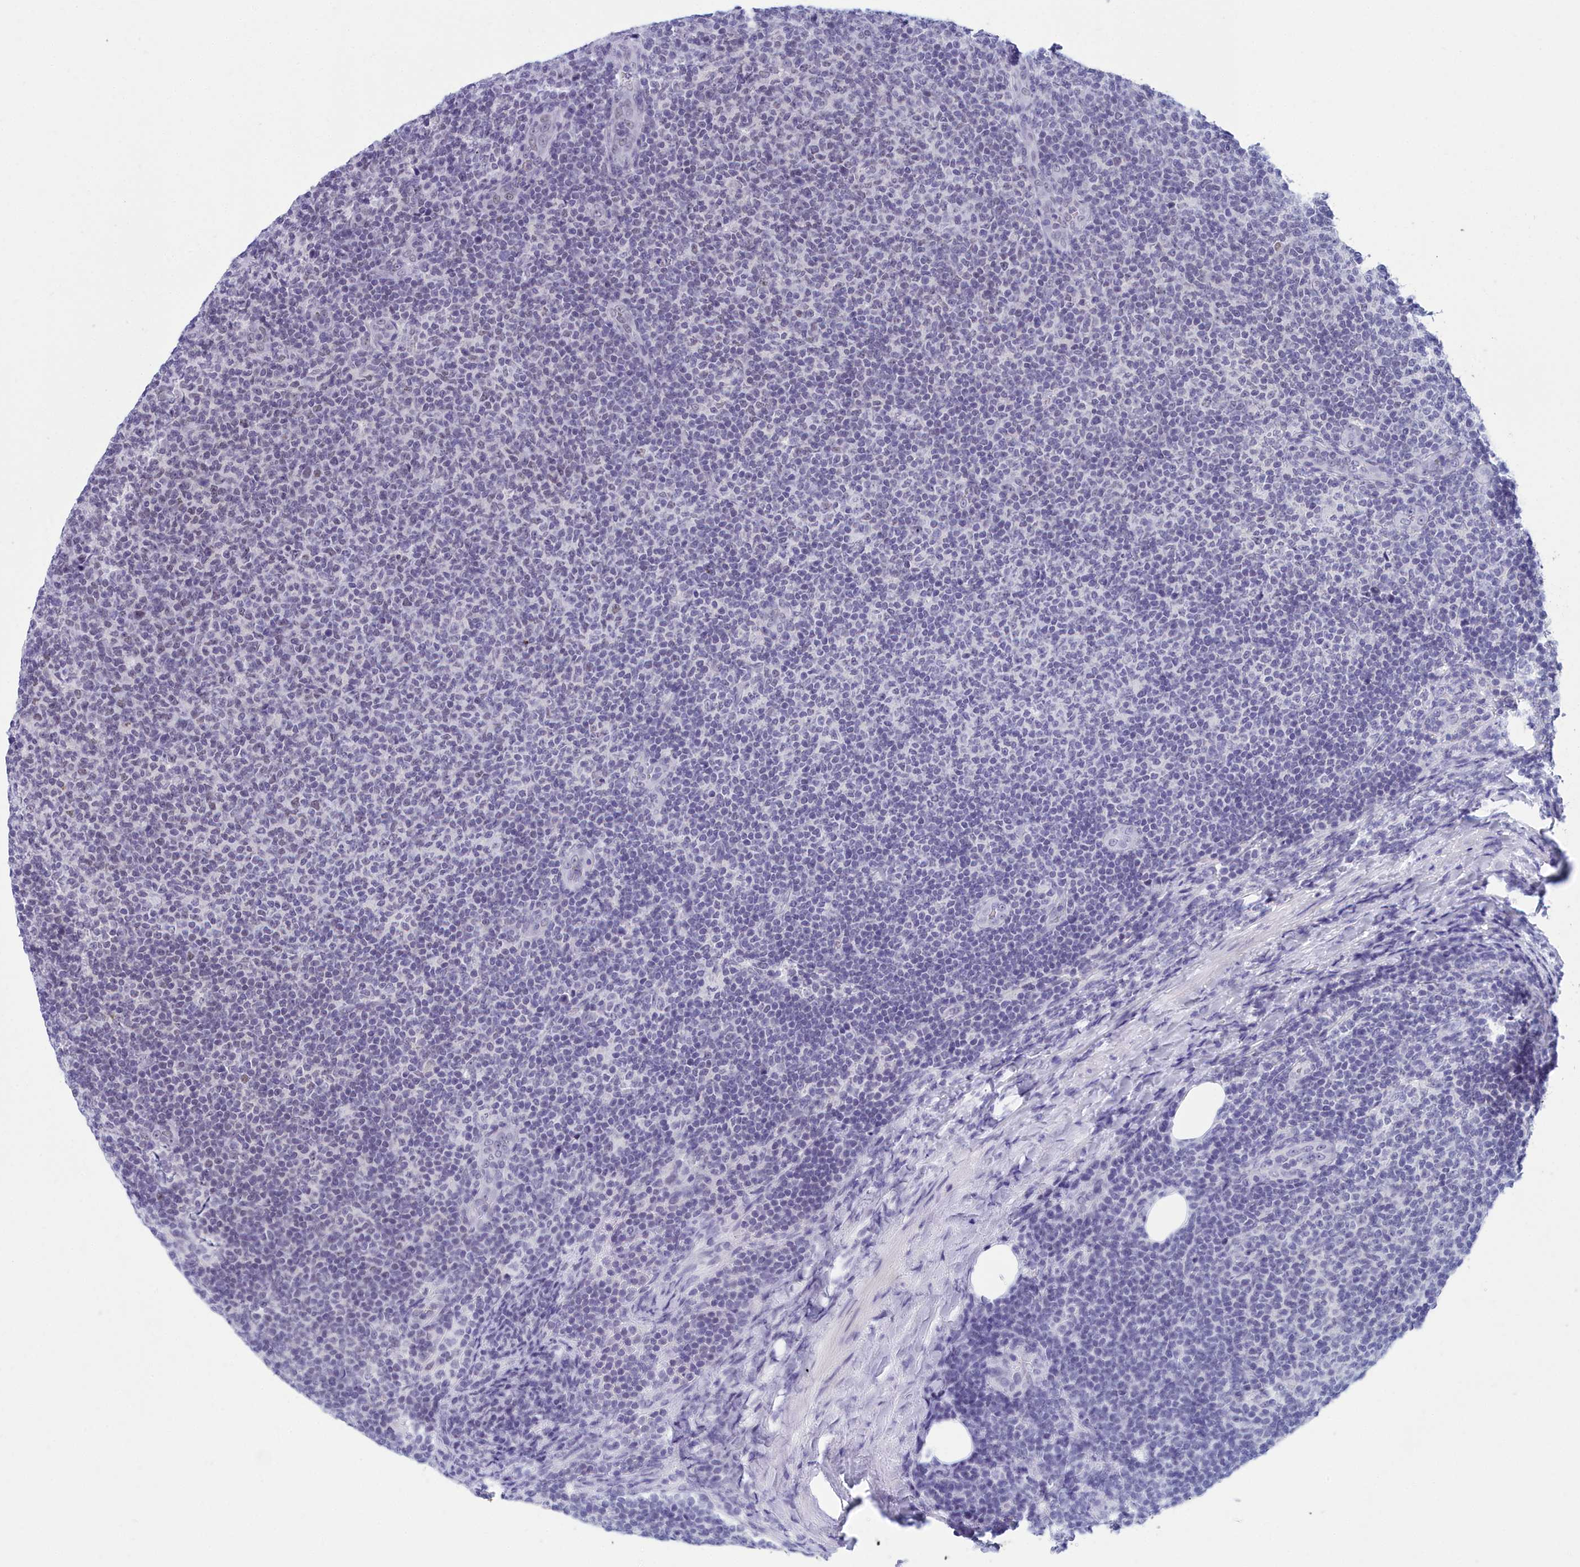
{"staining": {"intensity": "negative", "quantity": "none", "location": "none"}, "tissue": "lymphoma", "cell_type": "Tumor cells", "image_type": "cancer", "snomed": [{"axis": "morphology", "description": "Malignant lymphoma, non-Hodgkin's type, Low grade"}, {"axis": "topography", "description": "Lymph node"}], "caption": "The IHC image has no significant positivity in tumor cells of low-grade malignant lymphoma, non-Hodgkin's type tissue.", "gene": "CCDC97", "patient": {"sex": "male", "age": 66}}